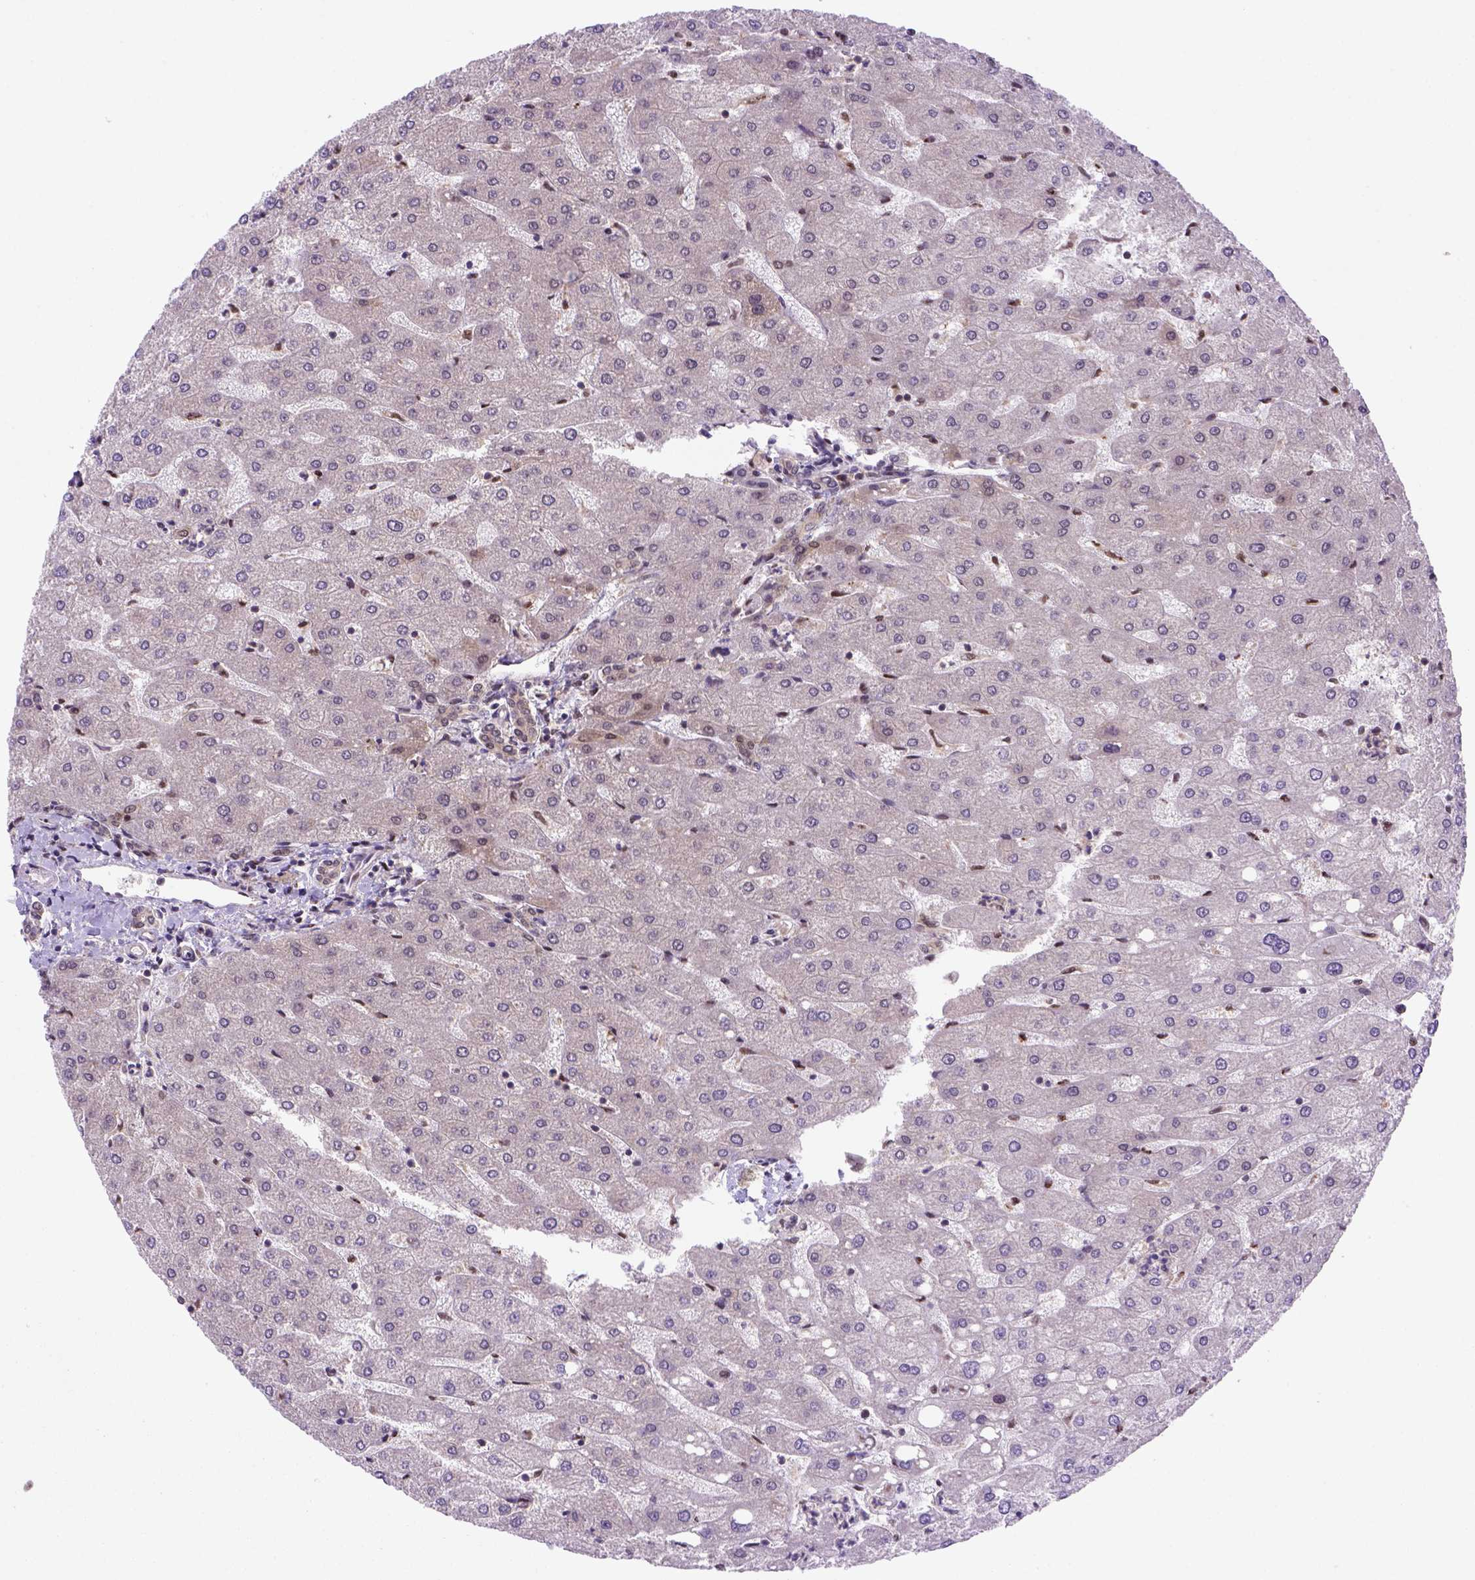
{"staining": {"intensity": "moderate", "quantity": ">75%", "location": "cytoplasmic/membranous,nuclear"}, "tissue": "liver", "cell_type": "Cholangiocytes", "image_type": "normal", "snomed": [{"axis": "morphology", "description": "Normal tissue, NOS"}, {"axis": "topography", "description": "Liver"}], "caption": "DAB (3,3'-diaminobenzidine) immunohistochemical staining of benign liver displays moderate cytoplasmic/membranous,nuclear protein expression in approximately >75% of cholangiocytes.", "gene": "PSMC2", "patient": {"sex": "male", "age": 67}}